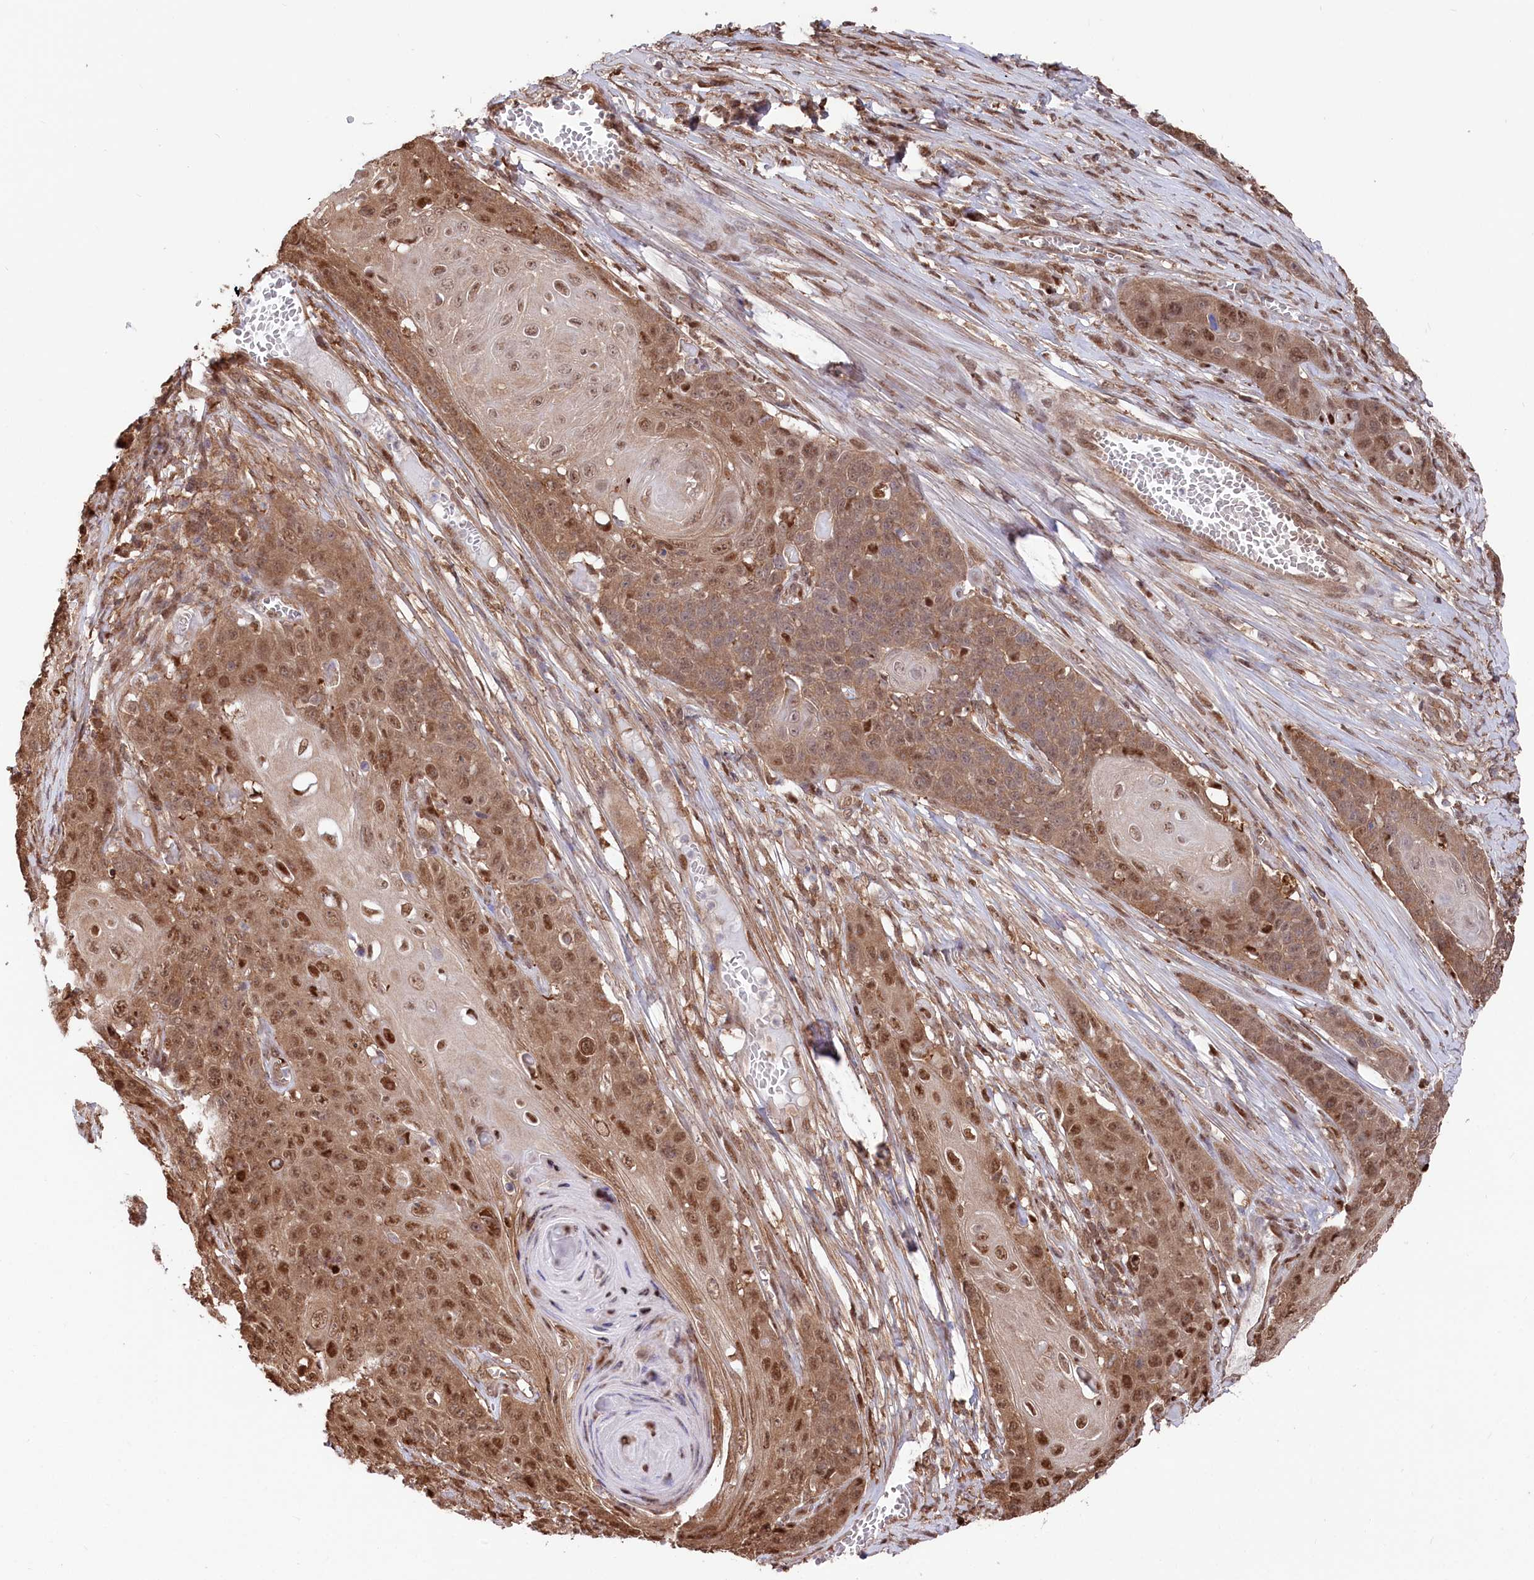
{"staining": {"intensity": "moderate", "quantity": ">75%", "location": "cytoplasmic/membranous,nuclear"}, "tissue": "skin cancer", "cell_type": "Tumor cells", "image_type": "cancer", "snomed": [{"axis": "morphology", "description": "Squamous cell carcinoma, NOS"}, {"axis": "topography", "description": "Skin"}], "caption": "Immunohistochemical staining of skin squamous cell carcinoma demonstrates medium levels of moderate cytoplasmic/membranous and nuclear staining in approximately >75% of tumor cells.", "gene": "PSMA1", "patient": {"sex": "male", "age": 55}}